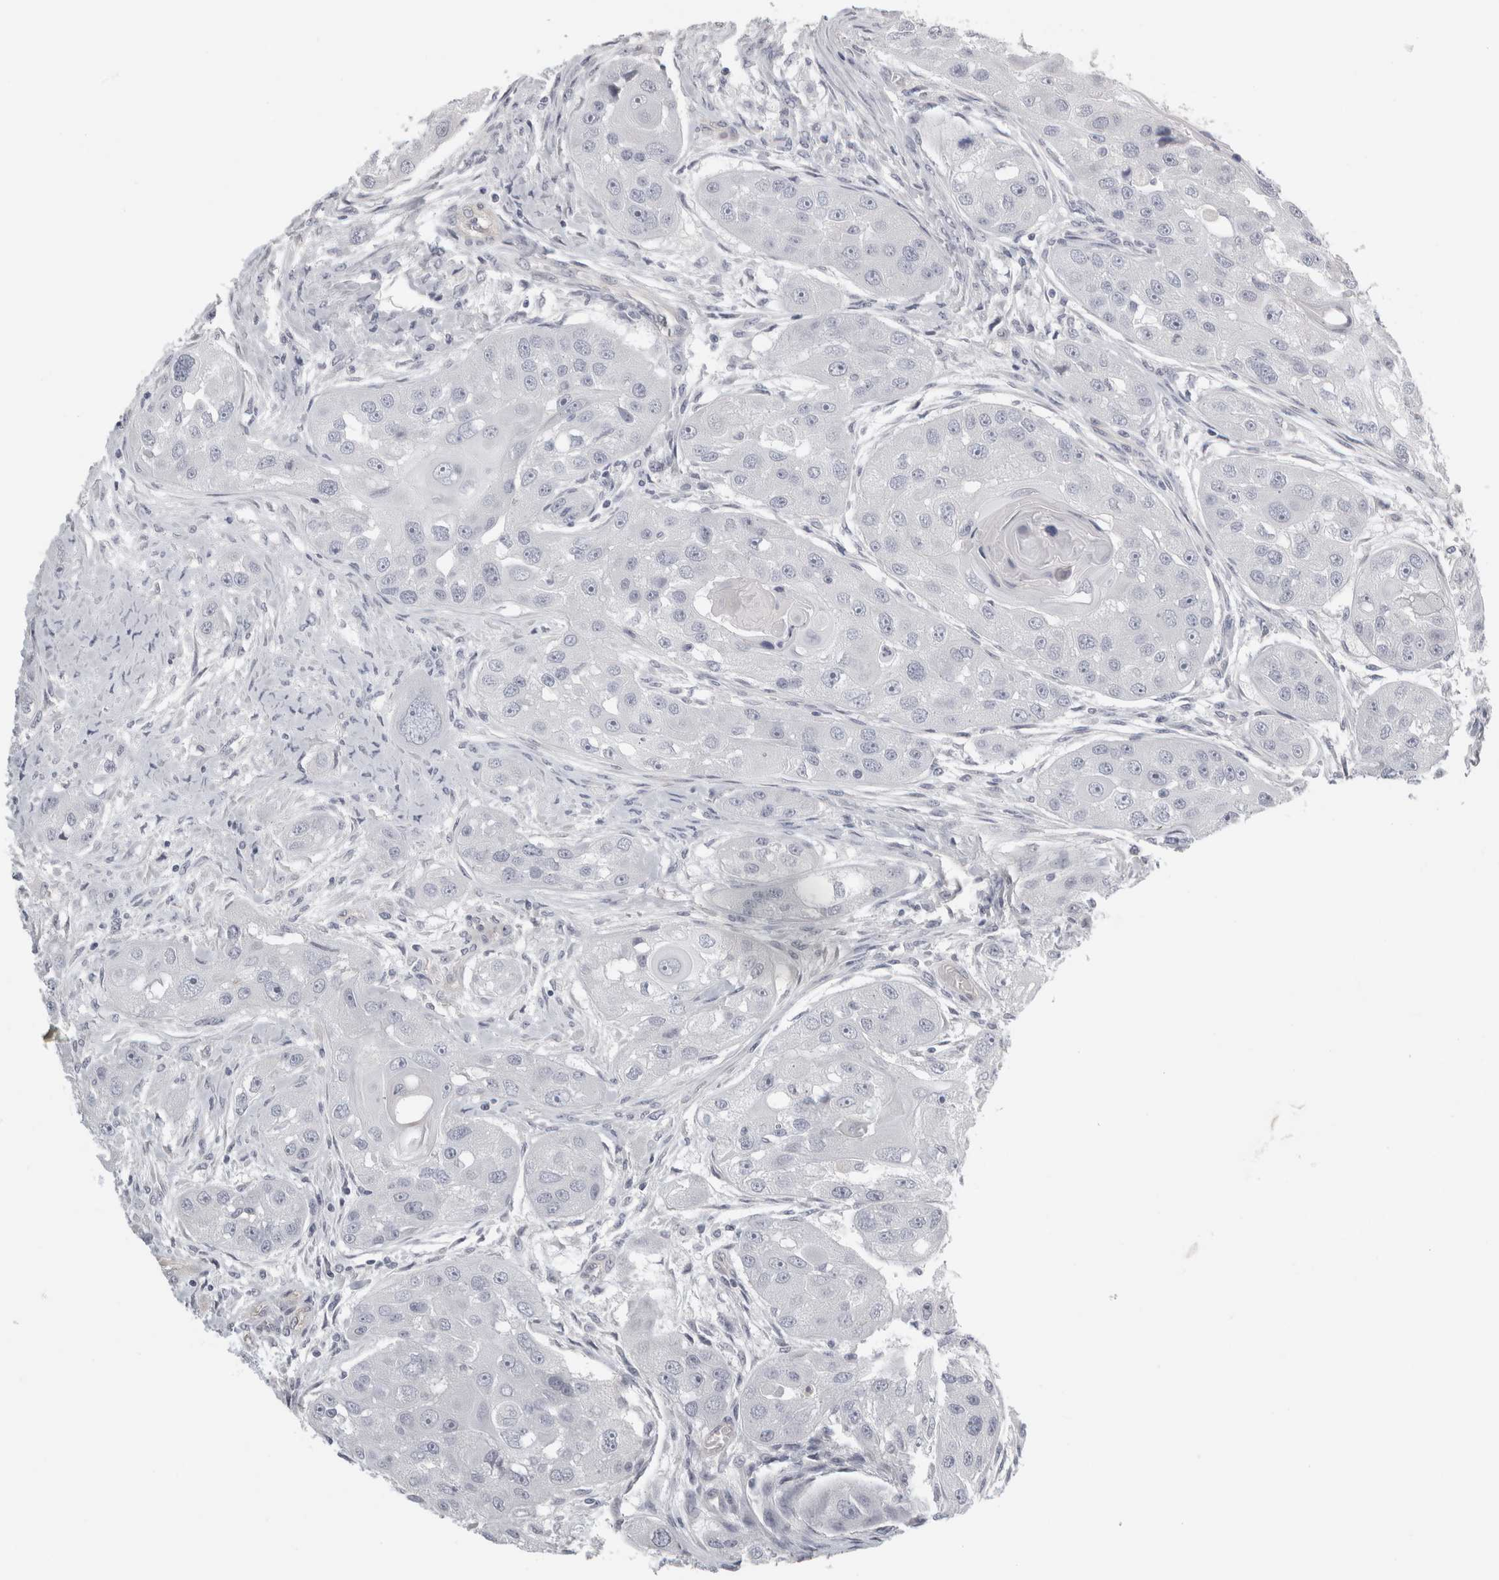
{"staining": {"intensity": "negative", "quantity": "none", "location": "none"}, "tissue": "head and neck cancer", "cell_type": "Tumor cells", "image_type": "cancer", "snomed": [{"axis": "morphology", "description": "Normal tissue, NOS"}, {"axis": "morphology", "description": "Squamous cell carcinoma, NOS"}, {"axis": "topography", "description": "Skeletal muscle"}, {"axis": "topography", "description": "Head-Neck"}], "caption": "Head and neck cancer was stained to show a protein in brown. There is no significant expression in tumor cells.", "gene": "FBLIM1", "patient": {"sex": "male", "age": 51}}